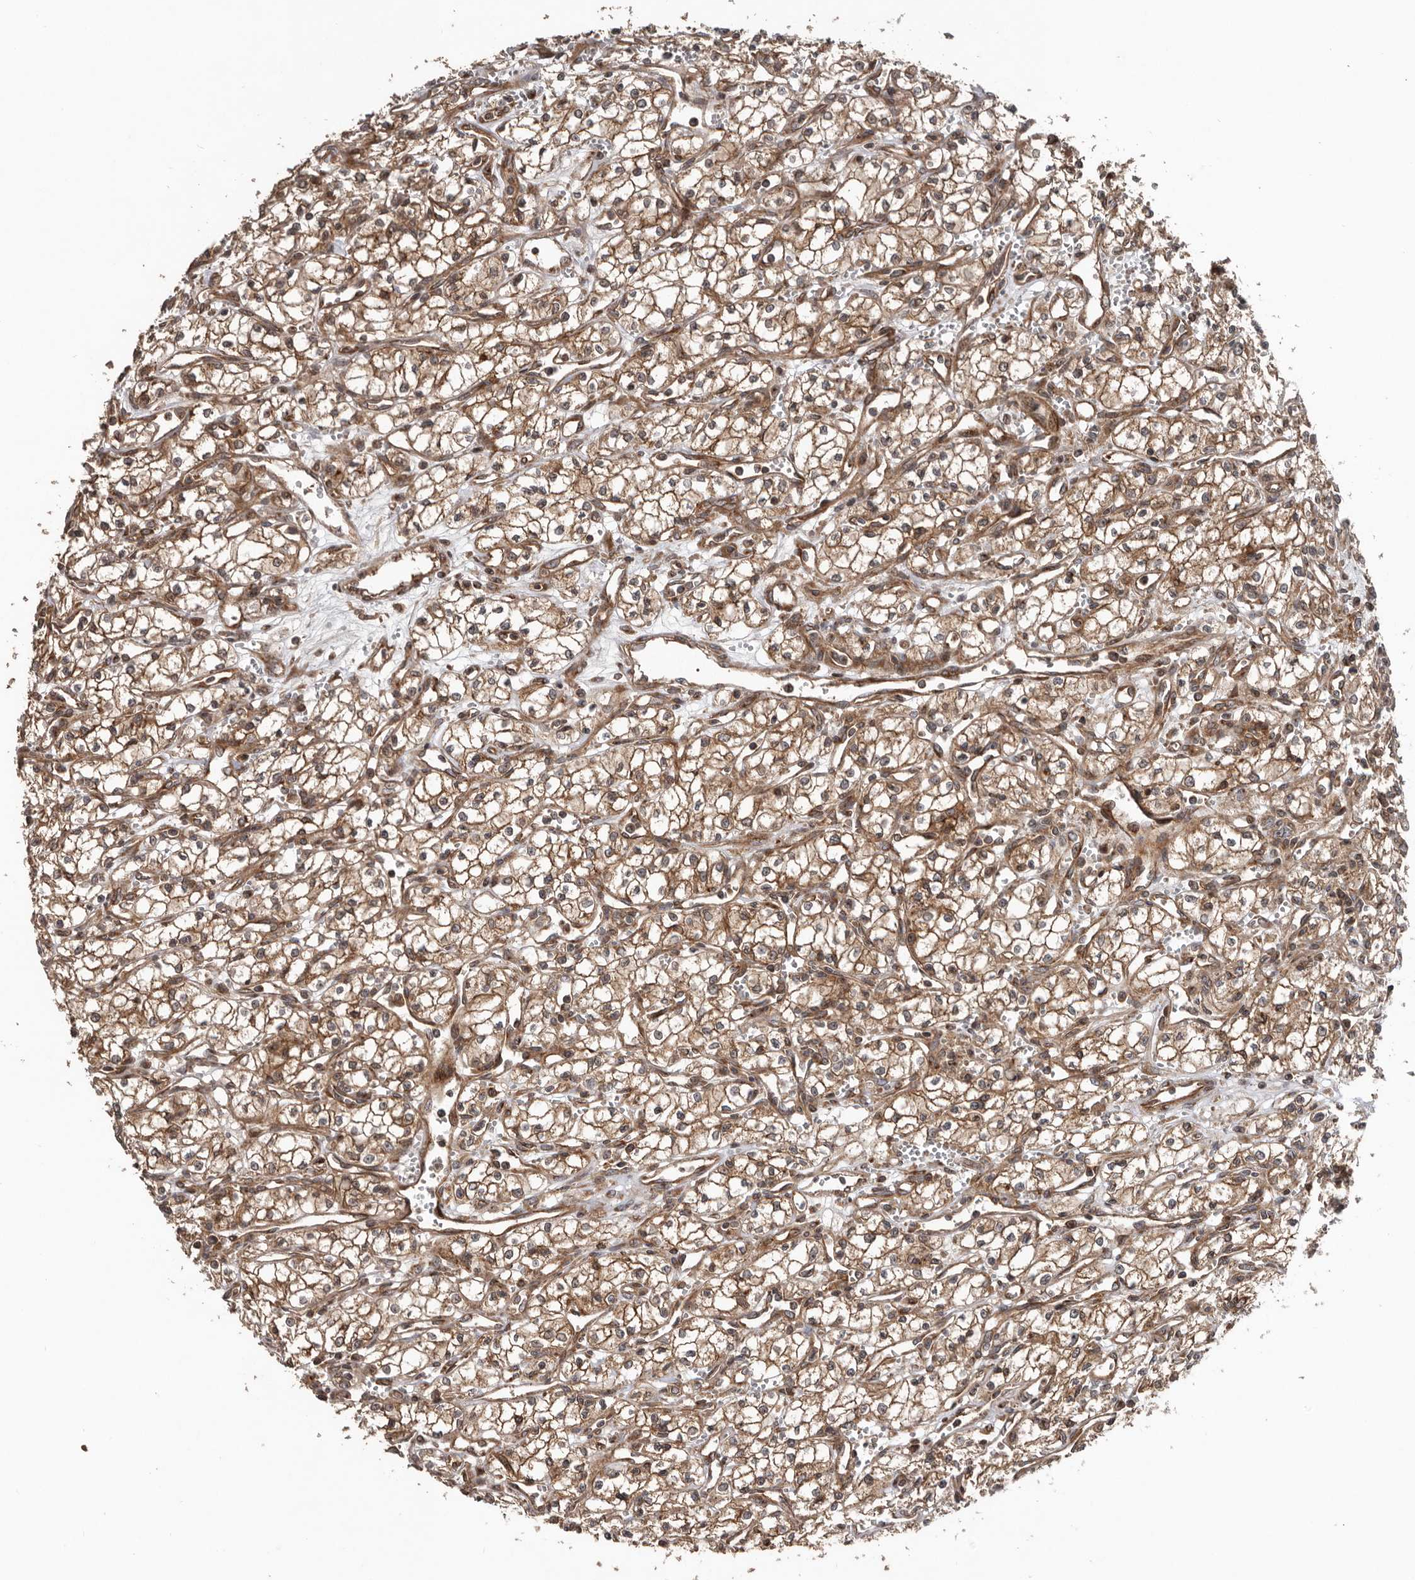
{"staining": {"intensity": "moderate", "quantity": ">75%", "location": "cytoplasmic/membranous"}, "tissue": "renal cancer", "cell_type": "Tumor cells", "image_type": "cancer", "snomed": [{"axis": "morphology", "description": "Adenocarcinoma, NOS"}, {"axis": "topography", "description": "Kidney"}], "caption": "A brown stain shows moderate cytoplasmic/membranous positivity of a protein in renal cancer tumor cells.", "gene": "CCDC190", "patient": {"sex": "male", "age": 59}}